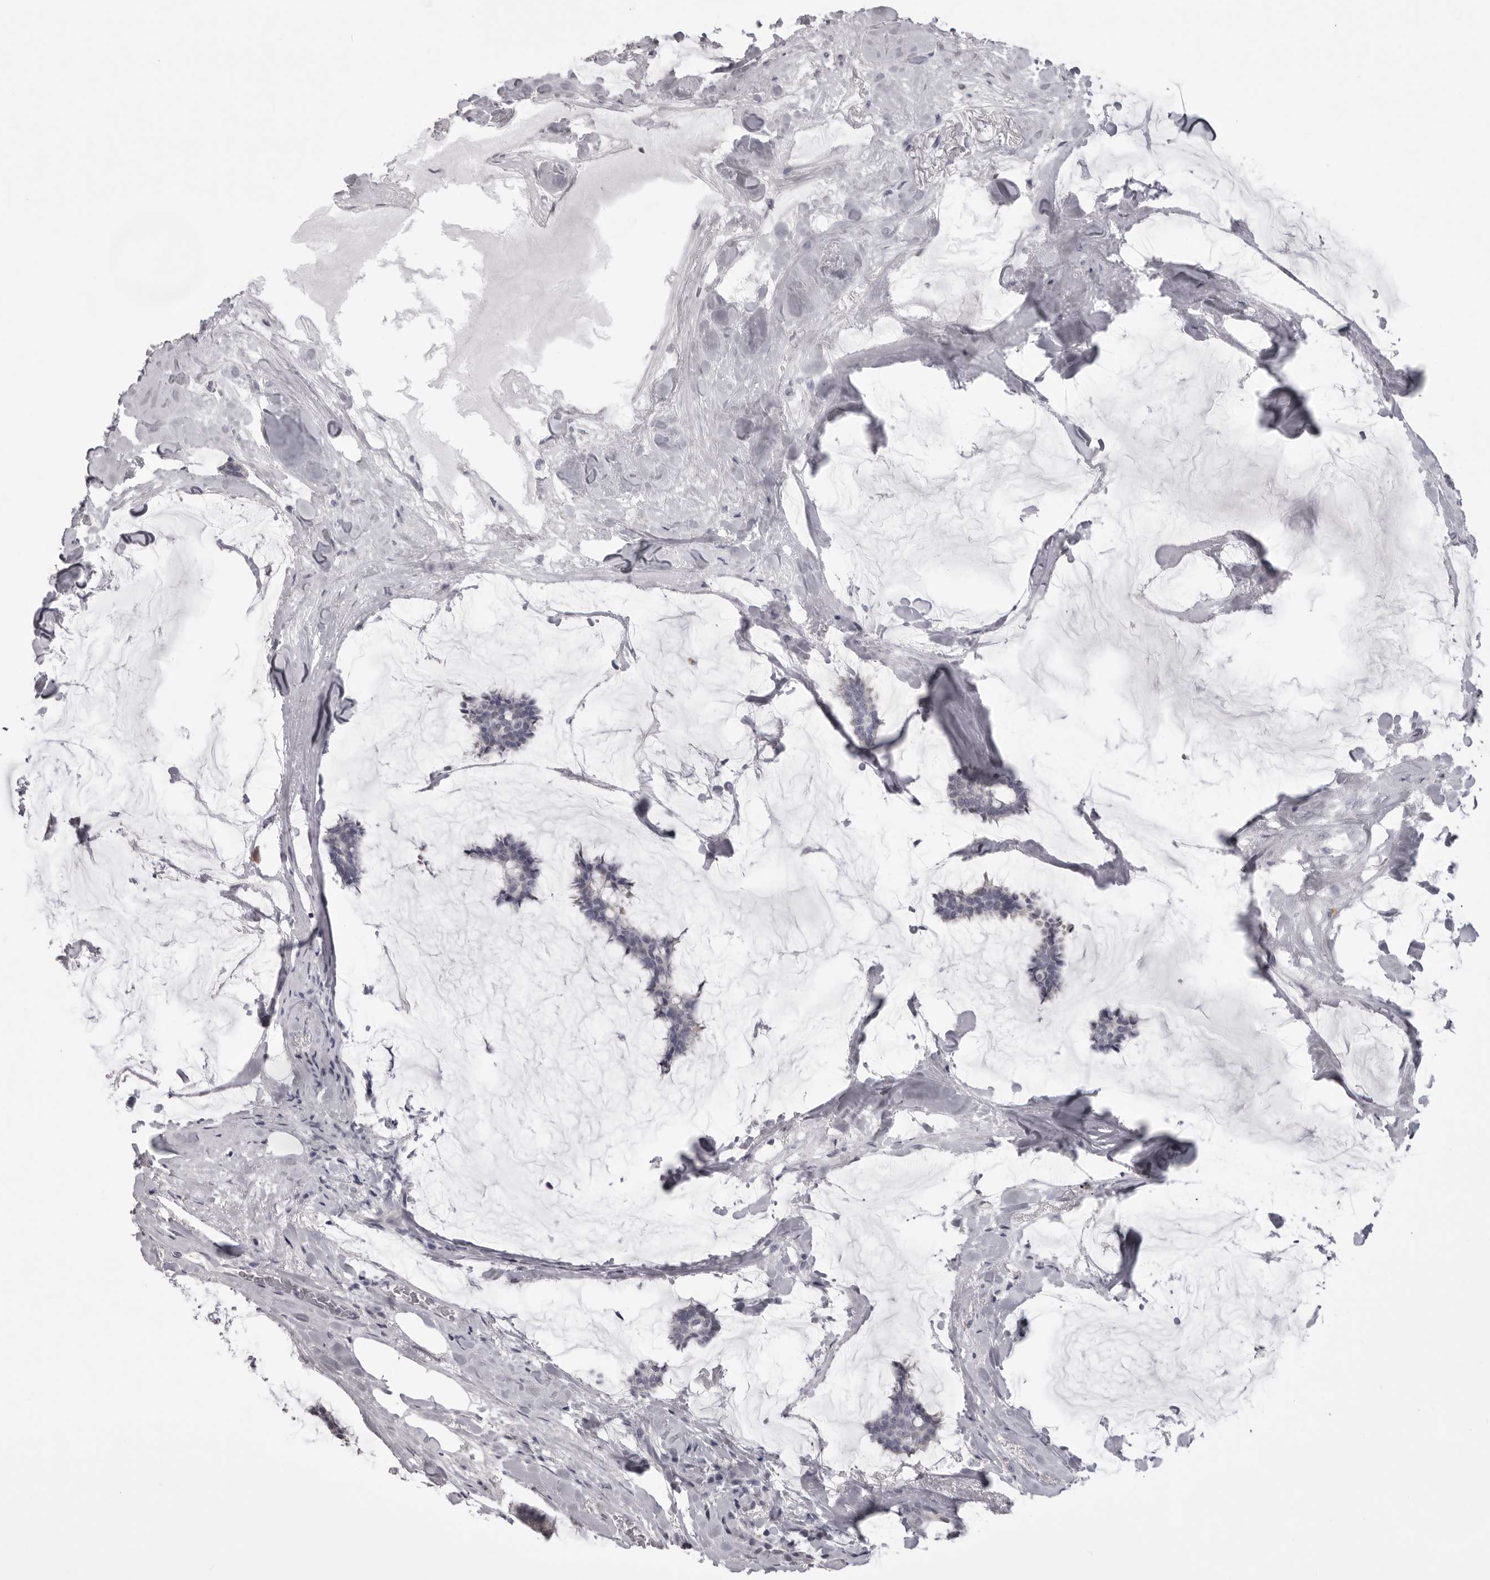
{"staining": {"intensity": "negative", "quantity": "none", "location": "none"}, "tissue": "breast cancer", "cell_type": "Tumor cells", "image_type": "cancer", "snomed": [{"axis": "morphology", "description": "Duct carcinoma"}, {"axis": "topography", "description": "Breast"}], "caption": "Breast cancer stained for a protein using immunohistochemistry demonstrates no staining tumor cells.", "gene": "EPHA10", "patient": {"sex": "female", "age": 93}}